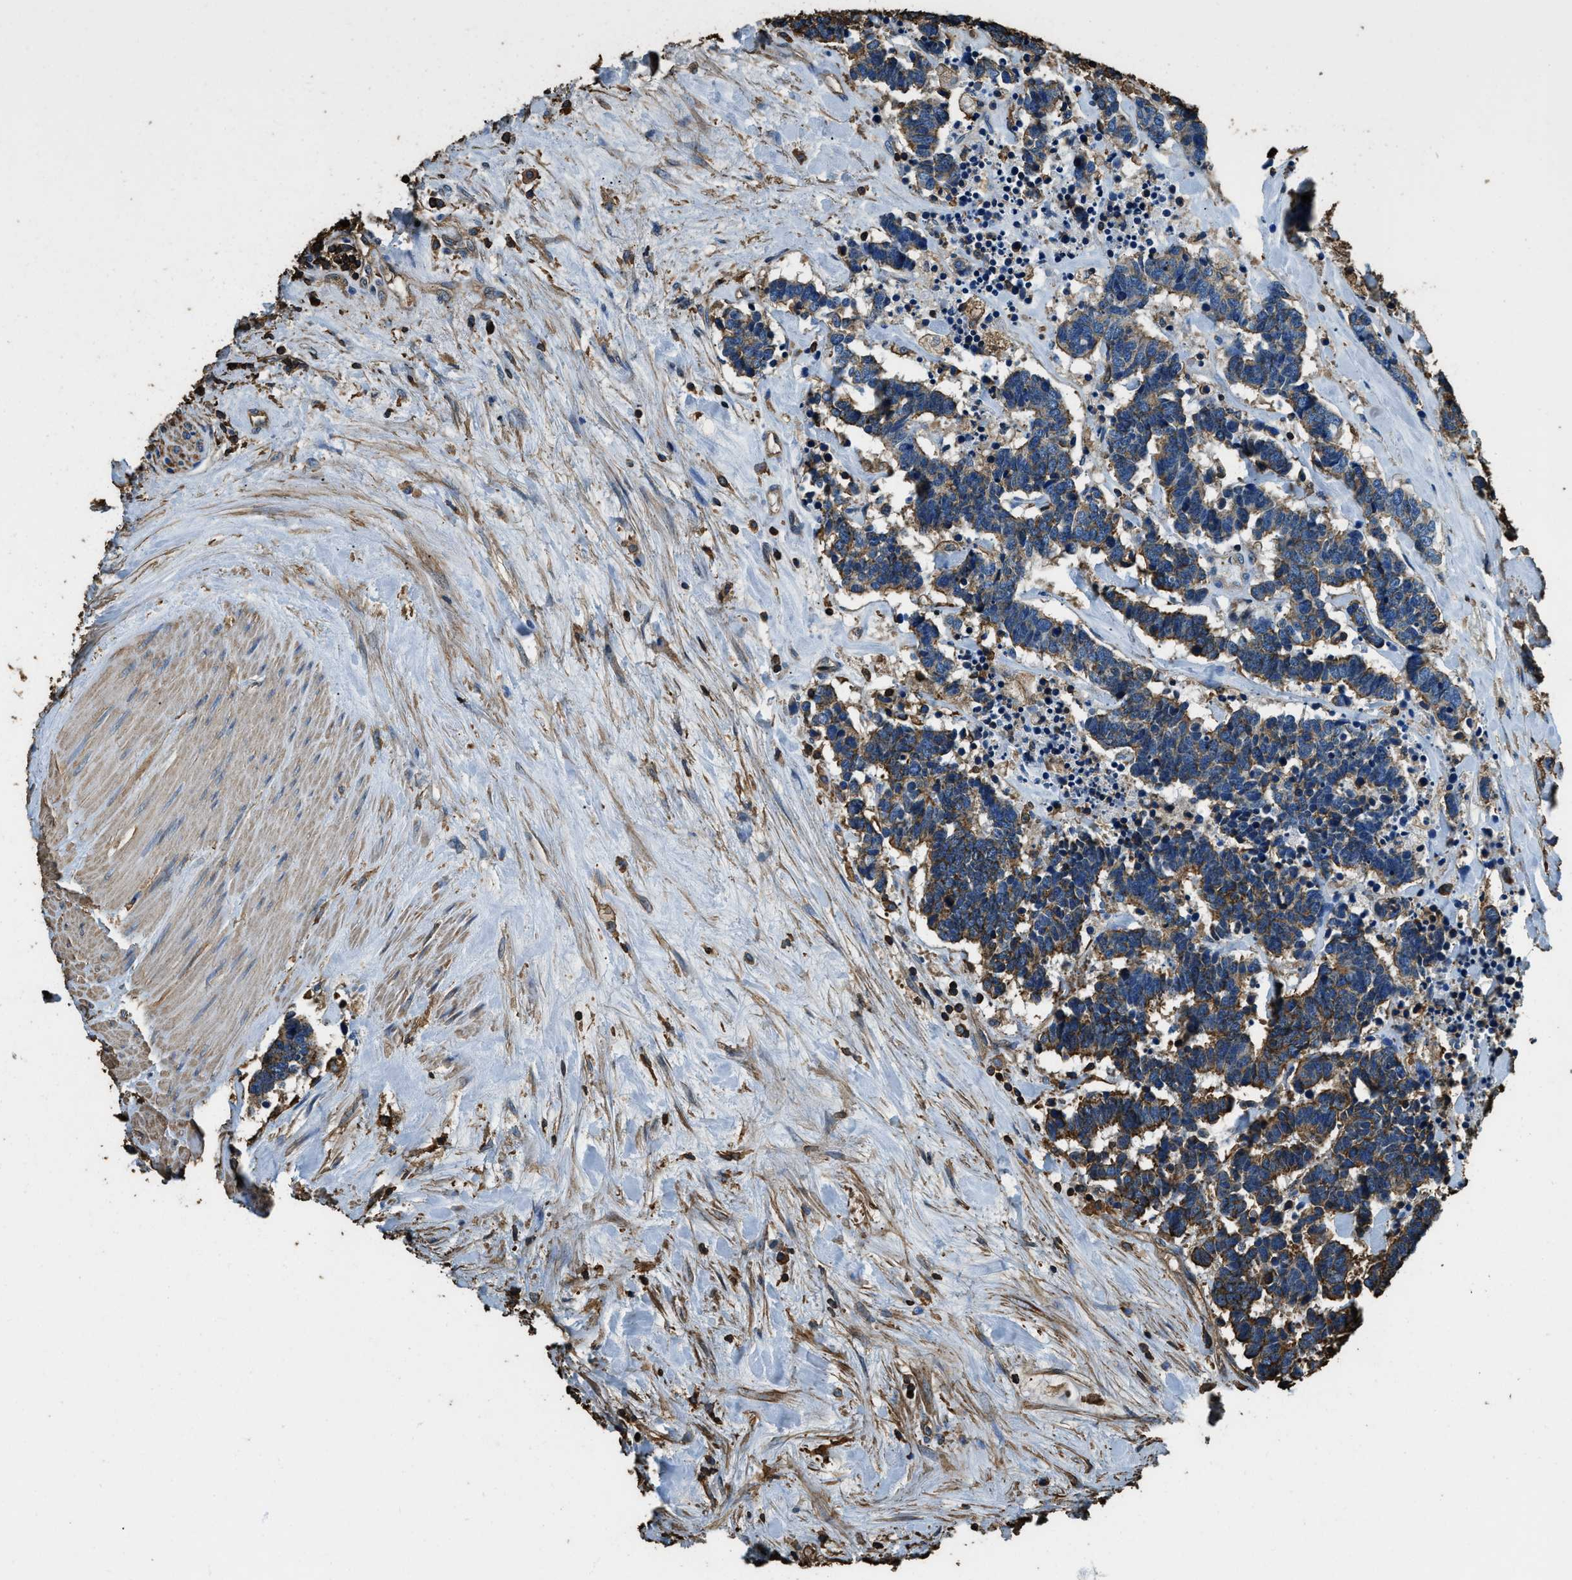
{"staining": {"intensity": "moderate", "quantity": ">75%", "location": "cytoplasmic/membranous"}, "tissue": "carcinoid", "cell_type": "Tumor cells", "image_type": "cancer", "snomed": [{"axis": "morphology", "description": "Carcinoma, NOS"}, {"axis": "morphology", "description": "Carcinoid, malignant, NOS"}, {"axis": "topography", "description": "Urinary bladder"}], "caption": "This histopathology image displays immunohistochemistry staining of human carcinoid, with medium moderate cytoplasmic/membranous expression in about >75% of tumor cells.", "gene": "ACCS", "patient": {"sex": "male", "age": 57}}